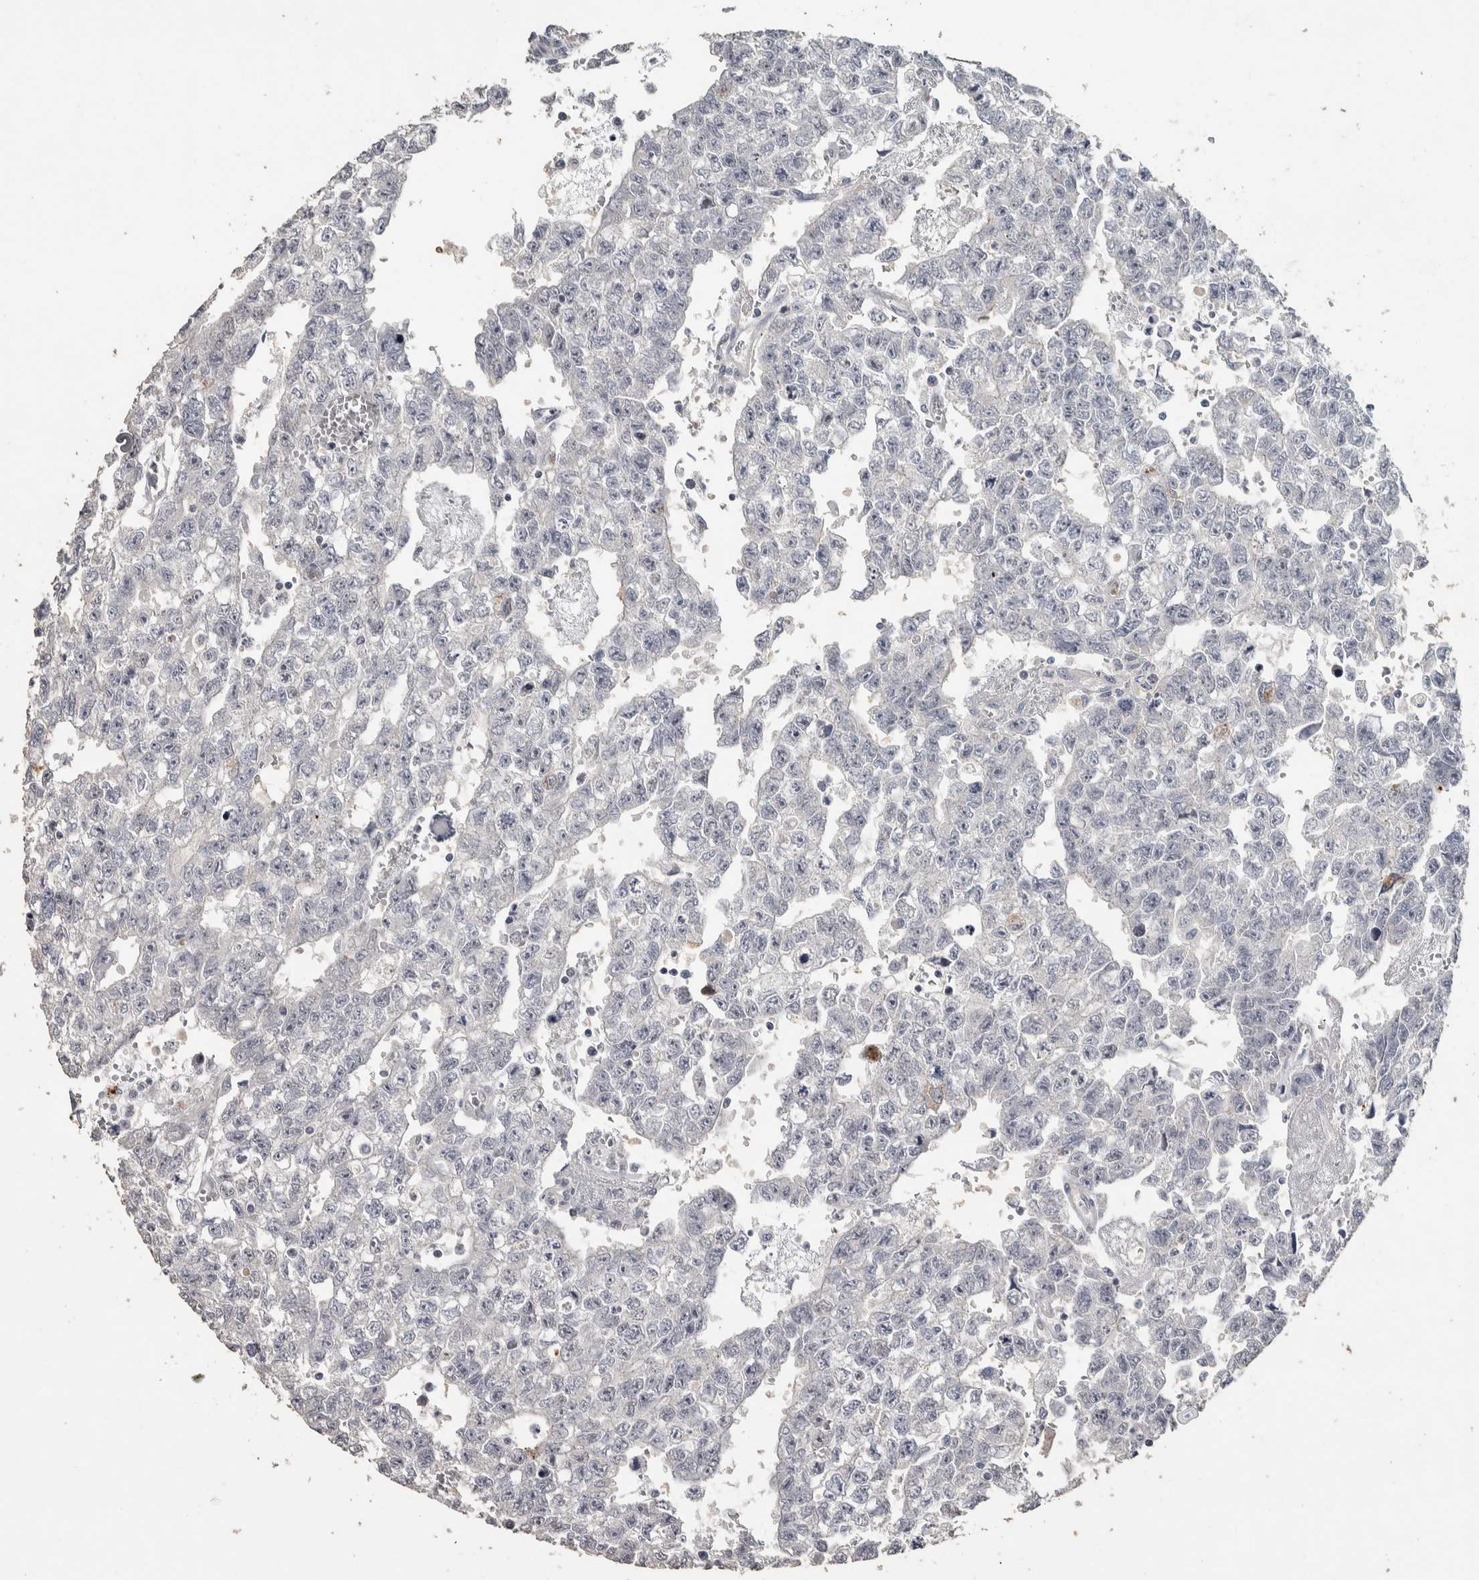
{"staining": {"intensity": "negative", "quantity": "none", "location": "none"}, "tissue": "testis cancer", "cell_type": "Tumor cells", "image_type": "cancer", "snomed": [{"axis": "morphology", "description": "Seminoma, NOS"}, {"axis": "morphology", "description": "Carcinoma, Embryonal, NOS"}, {"axis": "topography", "description": "Testis"}], "caption": "This is a image of IHC staining of seminoma (testis), which shows no staining in tumor cells. Nuclei are stained in blue.", "gene": "NECAB1", "patient": {"sex": "male", "age": 38}}